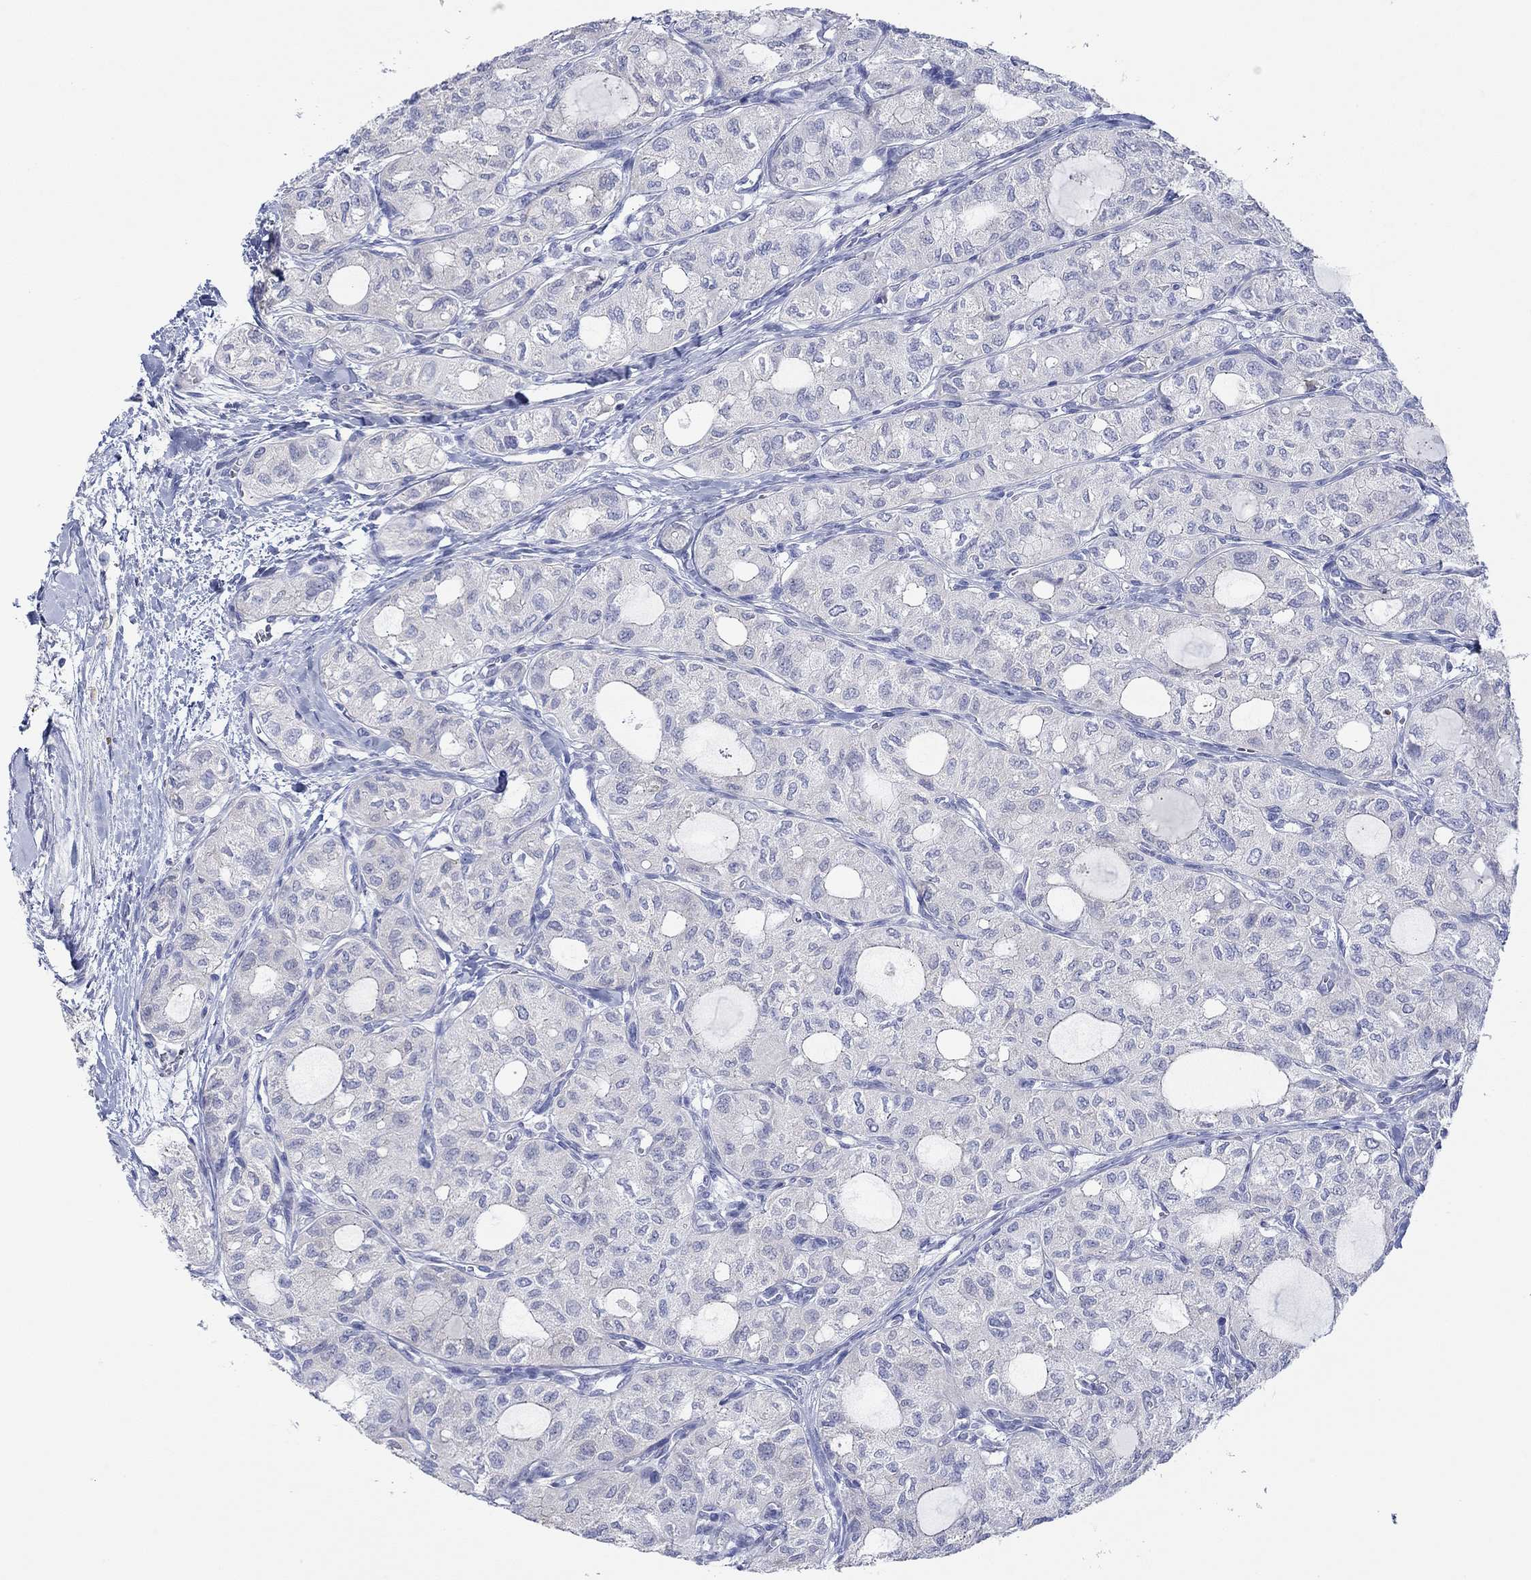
{"staining": {"intensity": "negative", "quantity": "none", "location": "none"}, "tissue": "thyroid cancer", "cell_type": "Tumor cells", "image_type": "cancer", "snomed": [{"axis": "morphology", "description": "Follicular adenoma carcinoma, NOS"}, {"axis": "topography", "description": "Thyroid gland"}], "caption": "Protein analysis of thyroid cancer shows no significant positivity in tumor cells.", "gene": "PPIL6", "patient": {"sex": "male", "age": 75}}